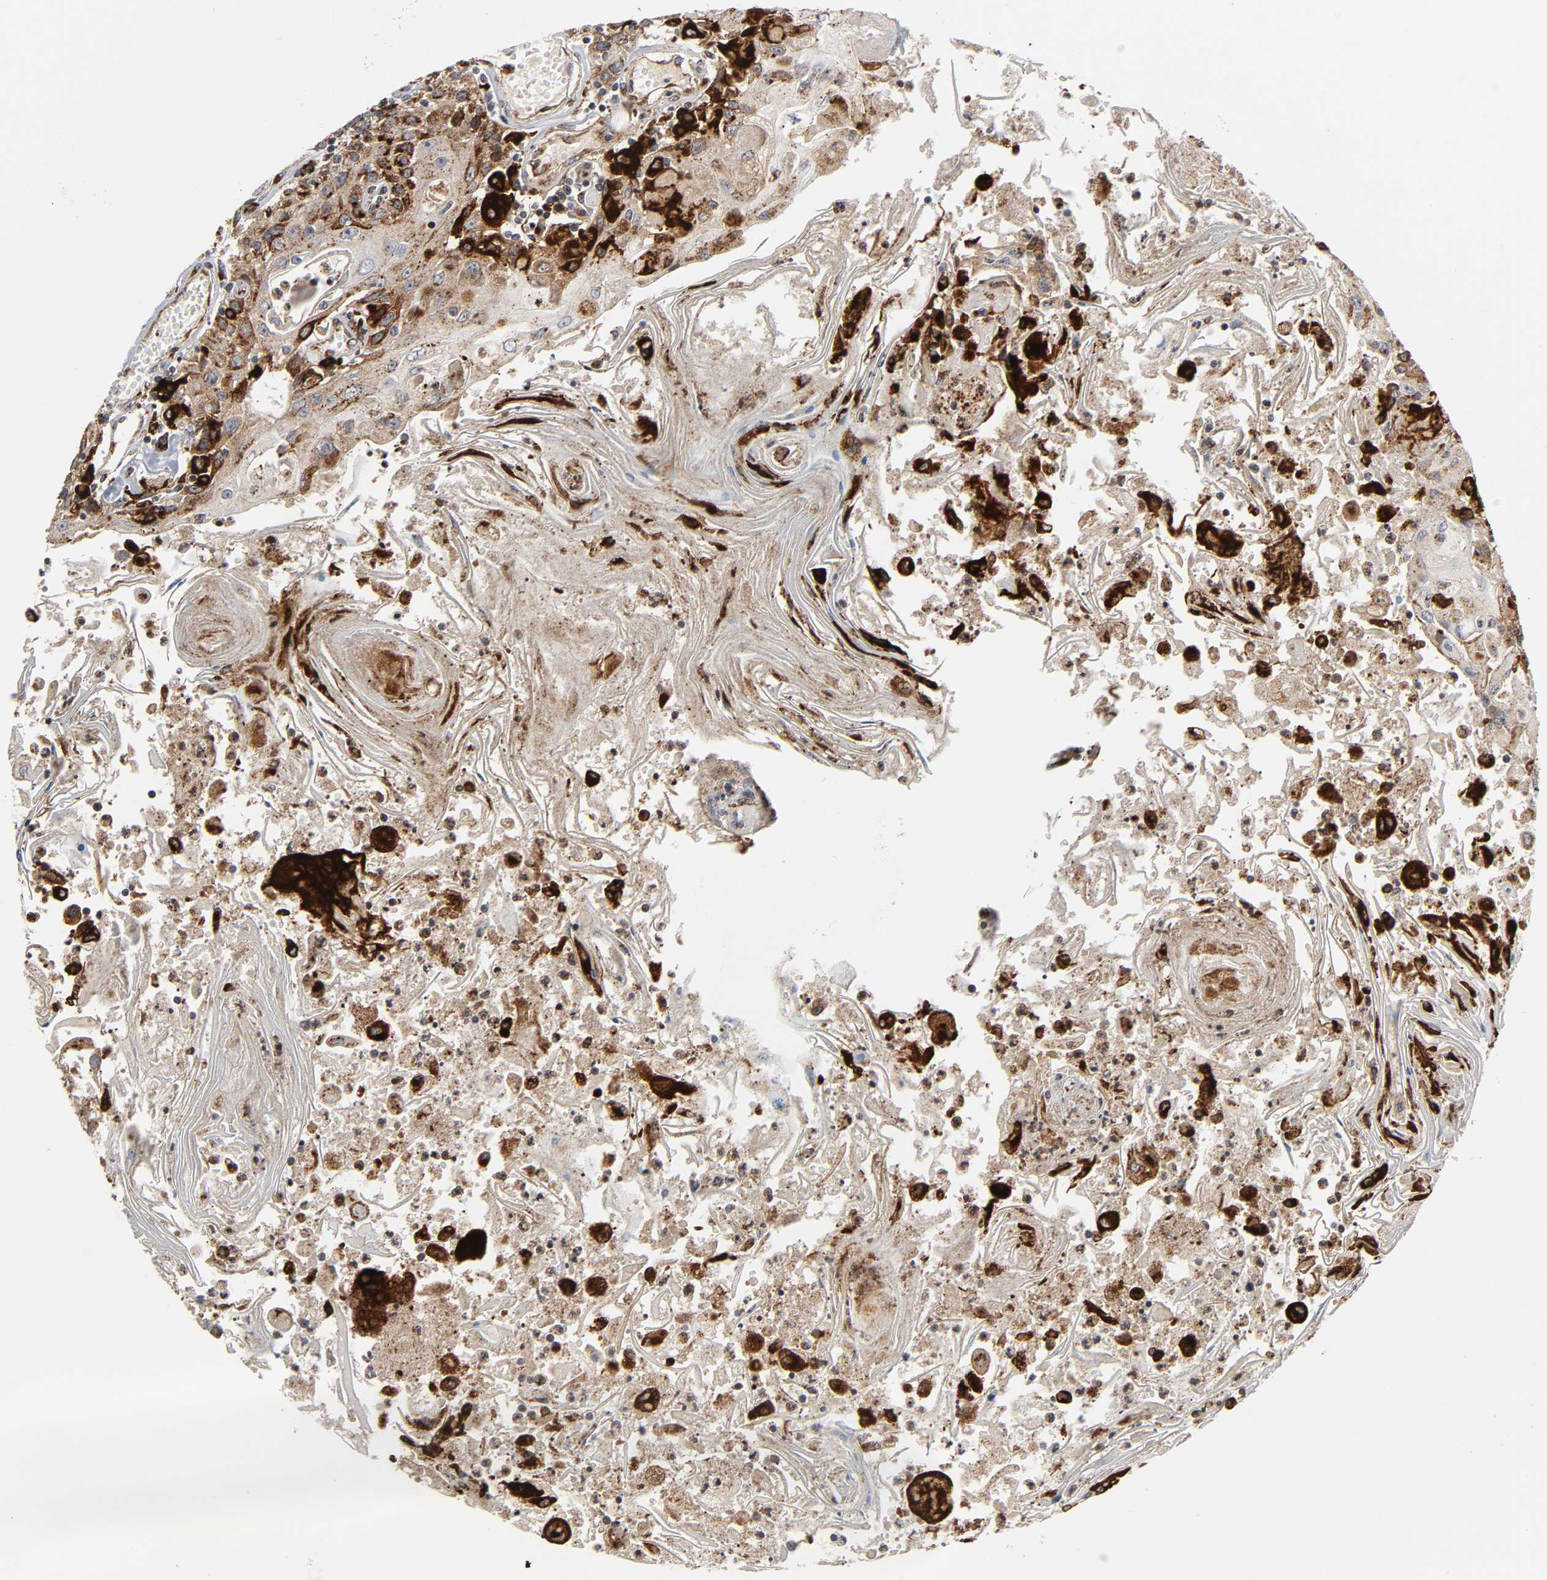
{"staining": {"intensity": "strong", "quantity": ">75%", "location": "cytoplasmic/membranous"}, "tissue": "head and neck cancer", "cell_type": "Tumor cells", "image_type": "cancer", "snomed": [{"axis": "morphology", "description": "Squamous cell carcinoma, NOS"}, {"axis": "topography", "description": "Oral tissue"}, {"axis": "topography", "description": "Head-Neck"}], "caption": "Immunohistochemical staining of squamous cell carcinoma (head and neck) reveals strong cytoplasmic/membranous protein positivity in about >75% of tumor cells.", "gene": "PSAP", "patient": {"sex": "female", "age": 76}}